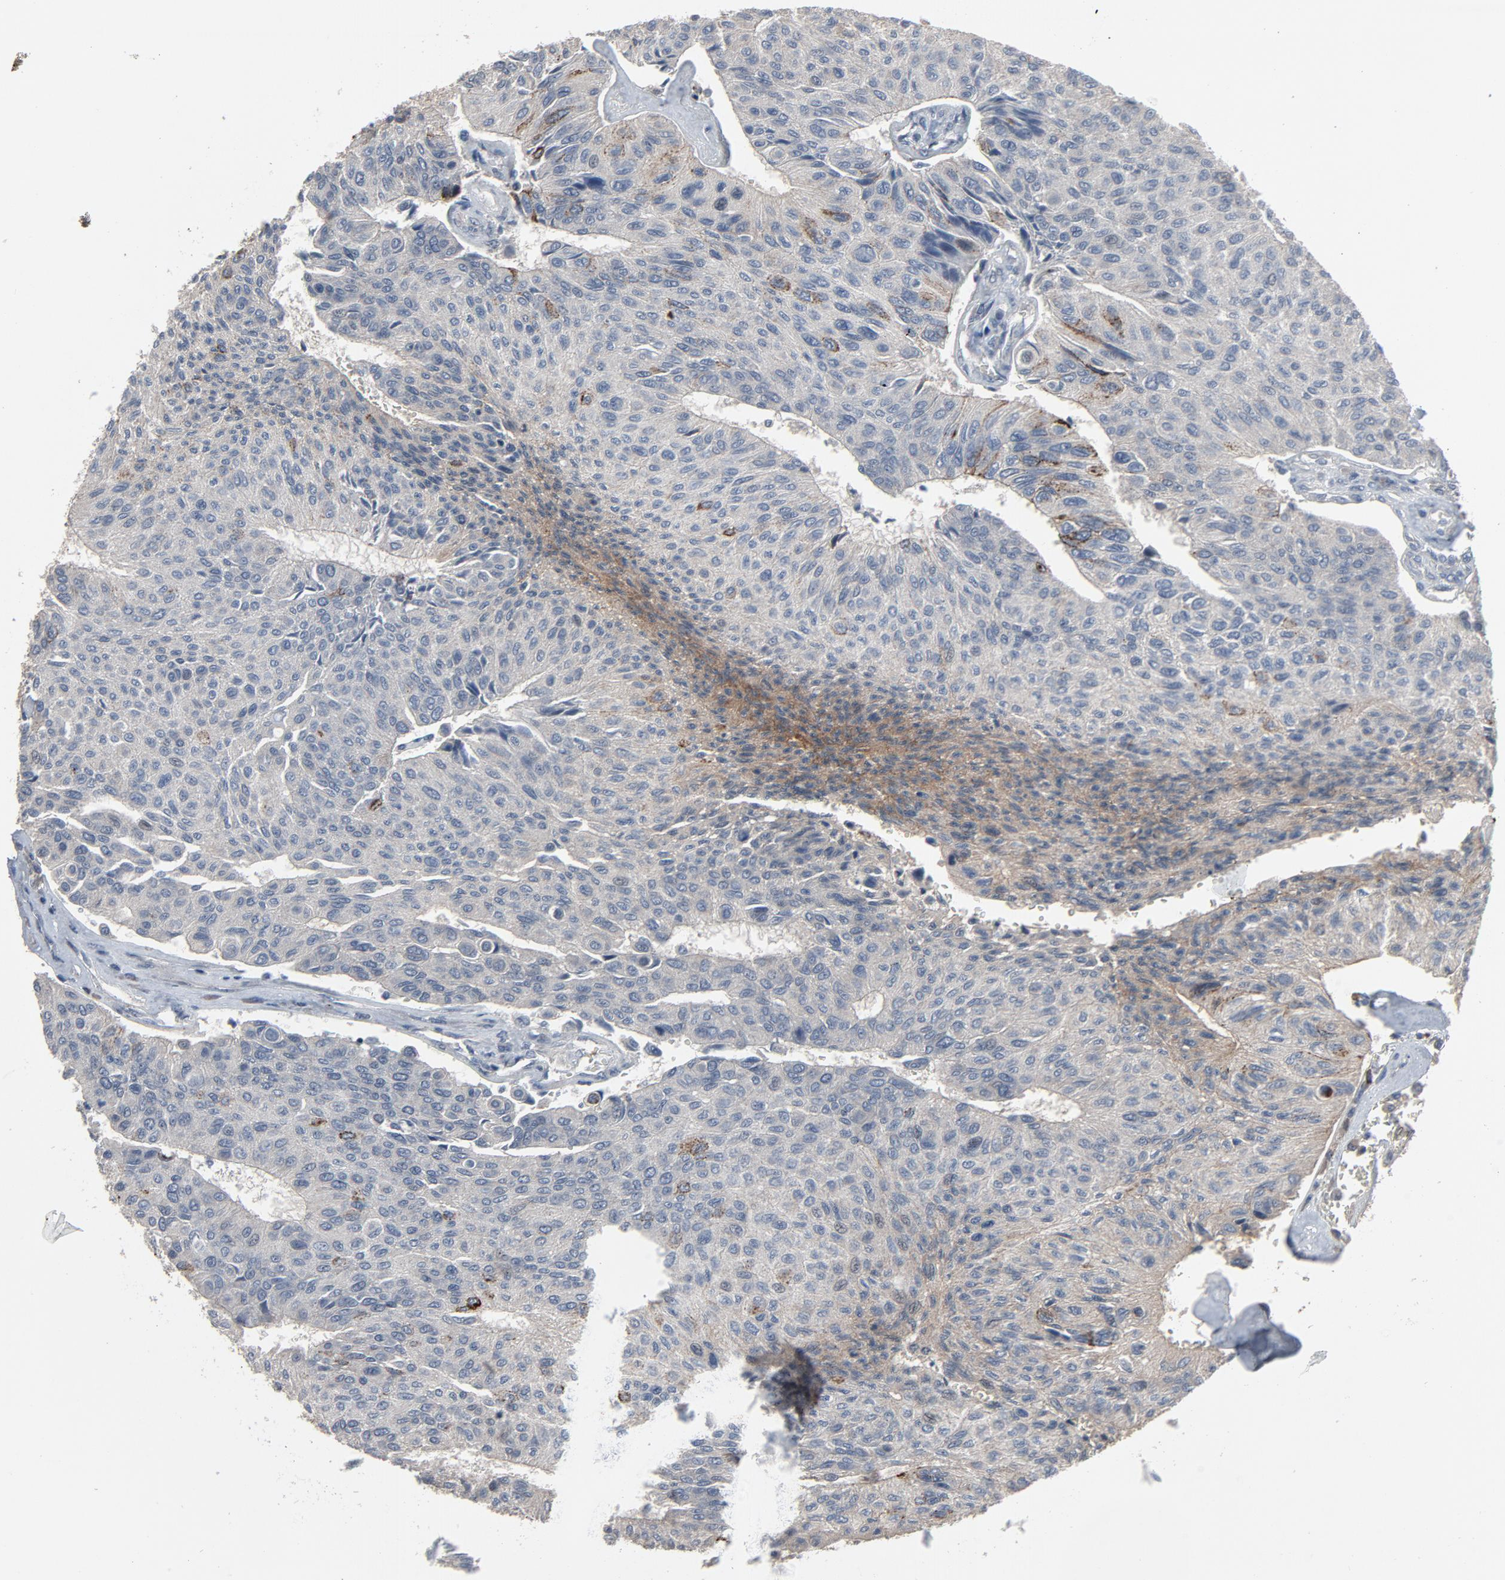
{"staining": {"intensity": "moderate", "quantity": "<25%", "location": "cytoplasmic/membranous"}, "tissue": "urothelial cancer", "cell_type": "Tumor cells", "image_type": "cancer", "snomed": [{"axis": "morphology", "description": "Urothelial carcinoma, High grade"}, {"axis": "topography", "description": "Urinary bladder"}], "caption": "Moderate cytoplasmic/membranous protein expression is identified in approximately <25% of tumor cells in high-grade urothelial carcinoma.", "gene": "PDZD4", "patient": {"sex": "male", "age": 66}}